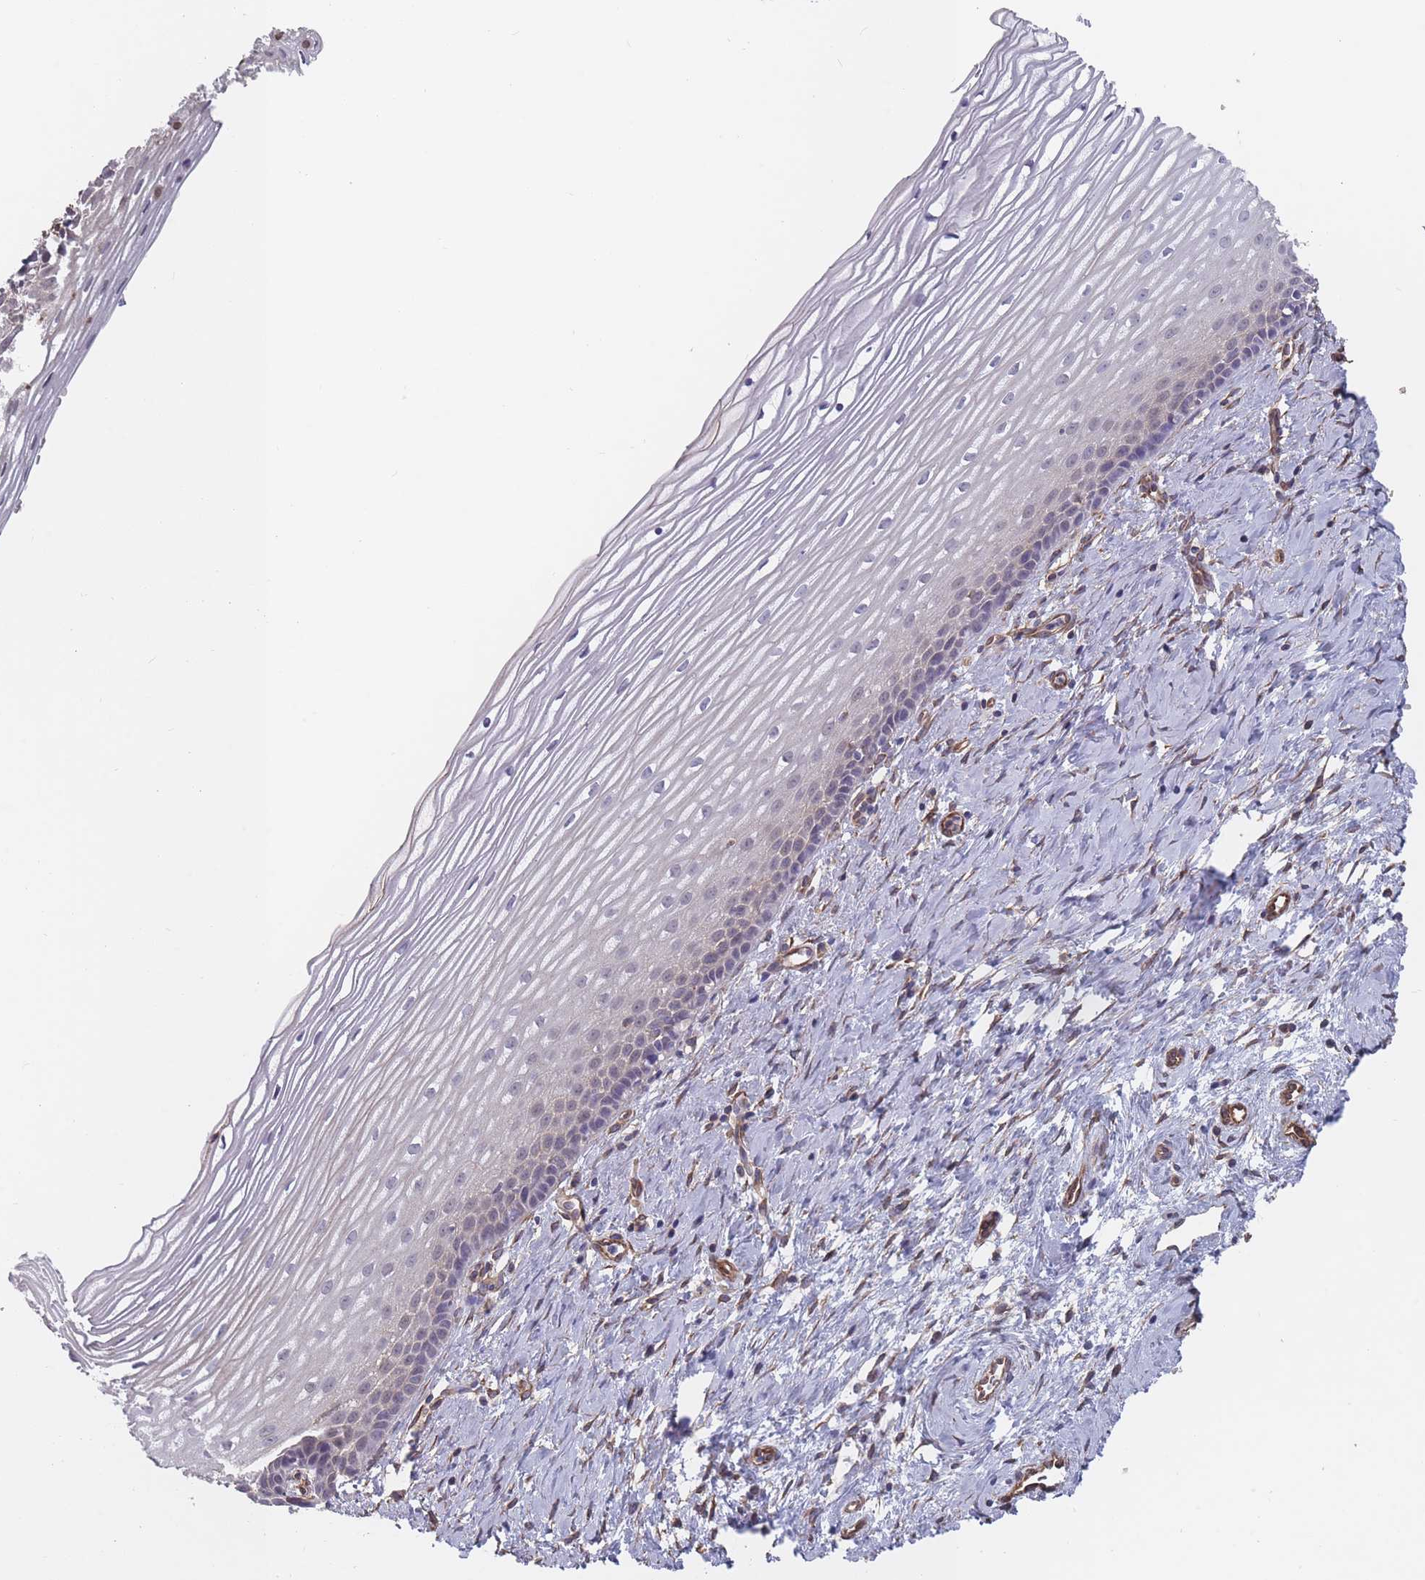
{"staining": {"intensity": "weak", "quantity": "<25%", "location": "cytoplasmic/membranous"}, "tissue": "cervix", "cell_type": "Glandular cells", "image_type": "normal", "snomed": [{"axis": "morphology", "description": "Normal tissue, NOS"}, {"axis": "topography", "description": "Cervix"}], "caption": "Glandular cells show no significant protein expression in benign cervix.", "gene": "SLC1A6", "patient": {"sex": "female", "age": 47}}